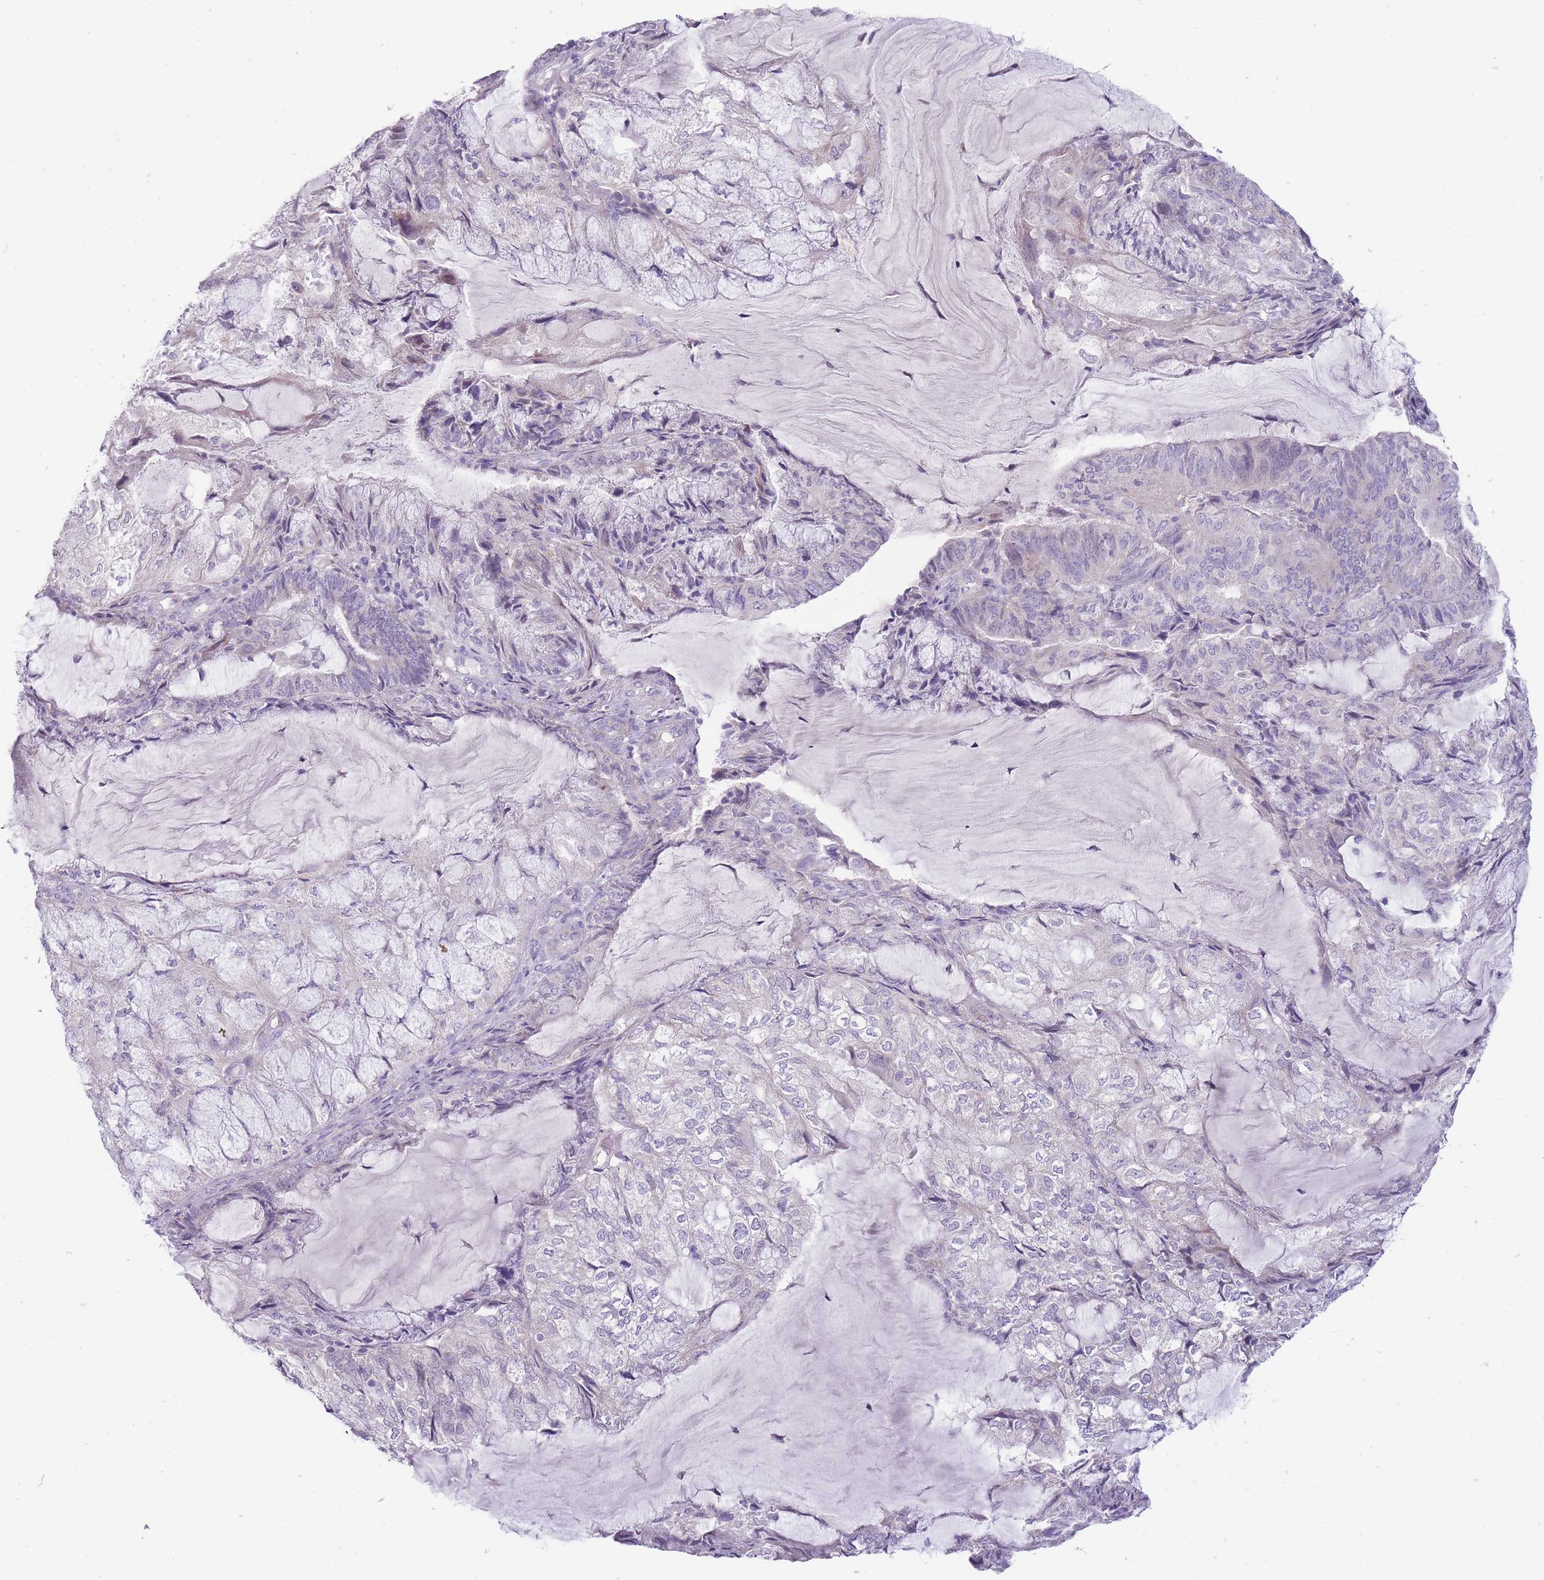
{"staining": {"intensity": "negative", "quantity": "none", "location": "none"}, "tissue": "endometrial cancer", "cell_type": "Tumor cells", "image_type": "cancer", "snomed": [{"axis": "morphology", "description": "Adenocarcinoma, NOS"}, {"axis": "topography", "description": "Endometrium"}], "caption": "Image shows no protein staining in tumor cells of endometrial cancer tissue.", "gene": "ERICH4", "patient": {"sex": "female", "age": 81}}